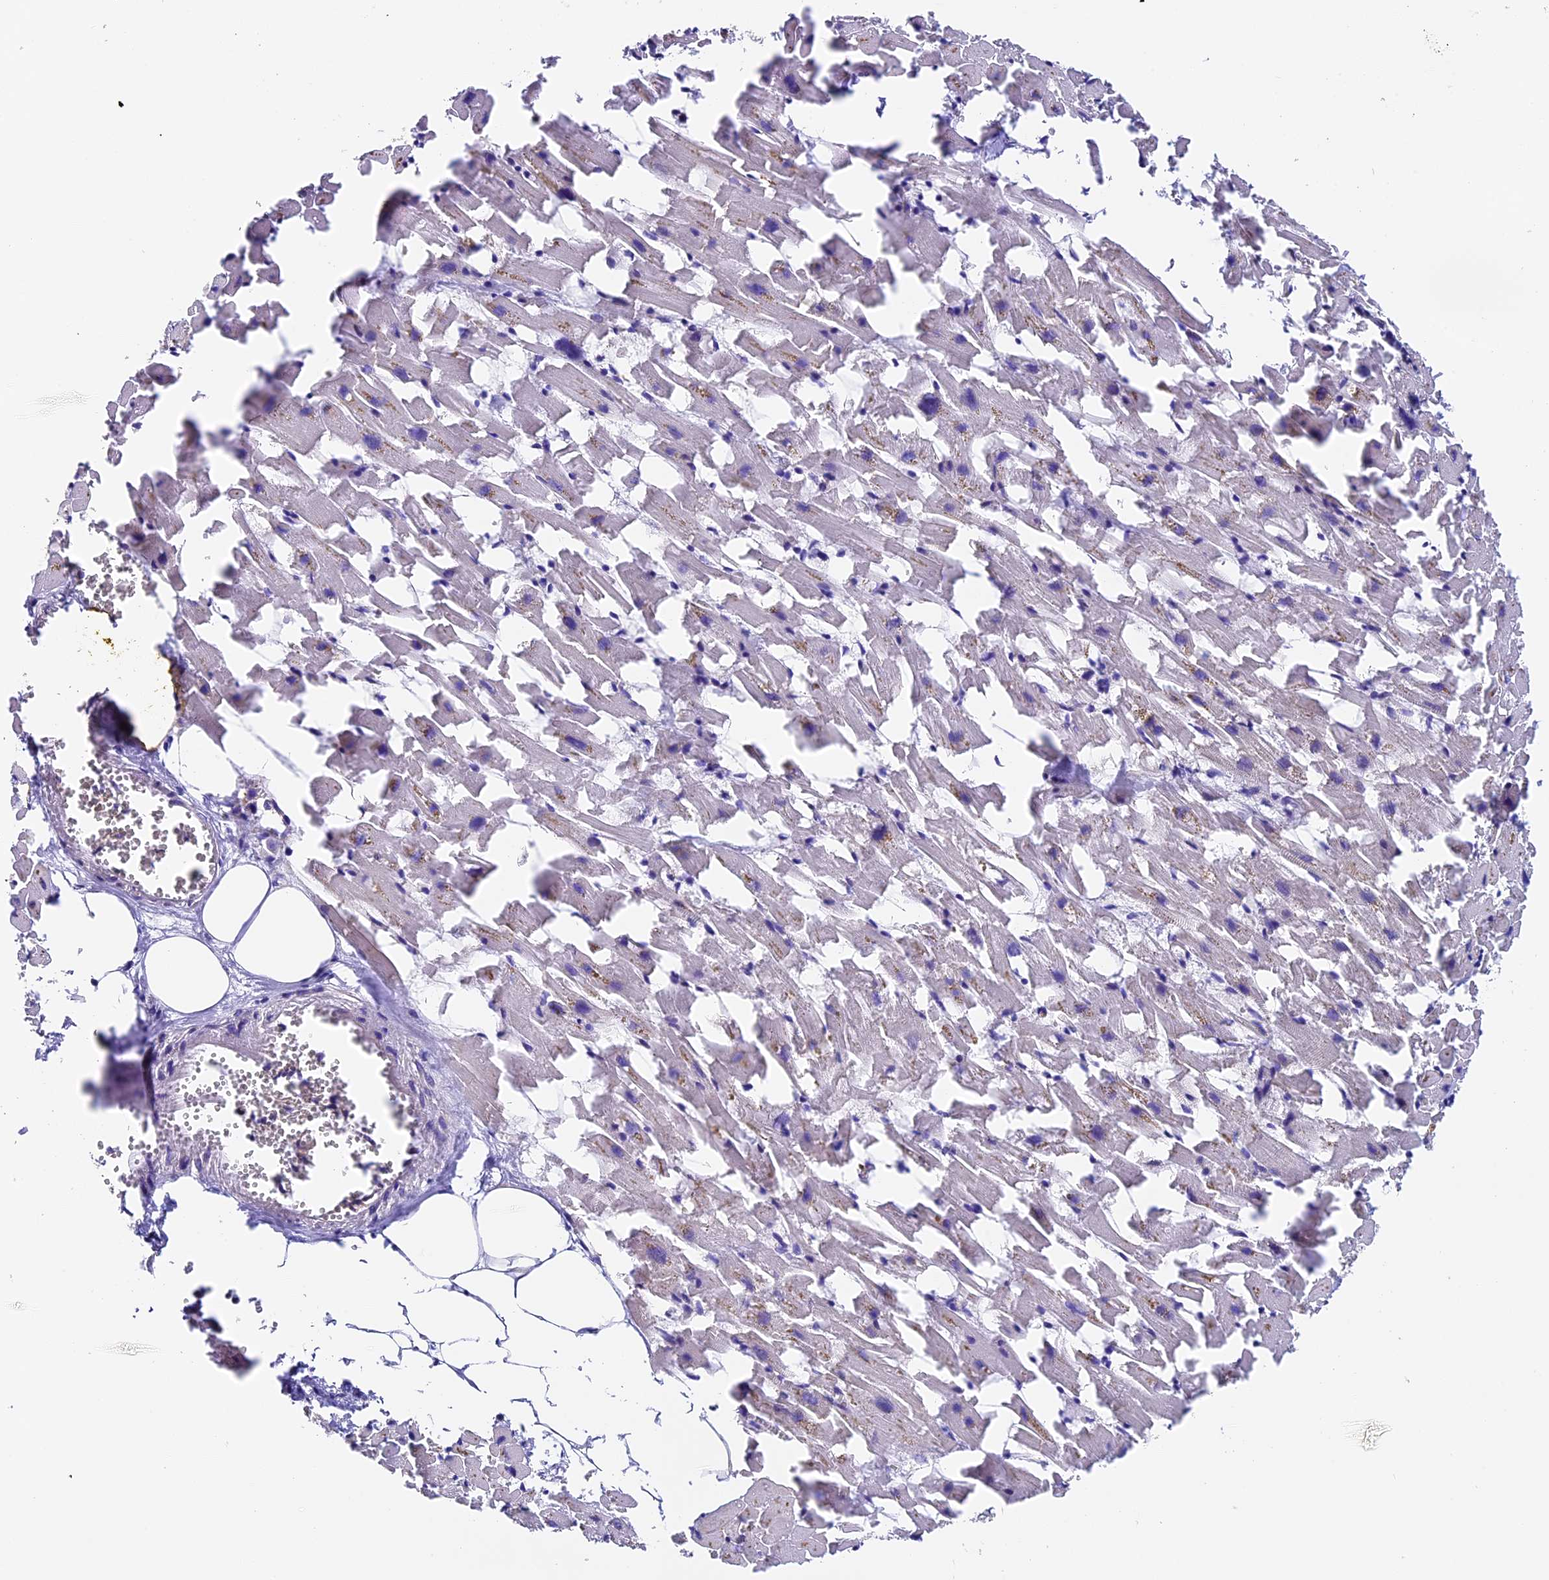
{"staining": {"intensity": "moderate", "quantity": "25%-75%", "location": "cytoplasmic/membranous"}, "tissue": "heart muscle", "cell_type": "Cardiomyocytes", "image_type": "normal", "snomed": [{"axis": "morphology", "description": "Normal tissue, NOS"}, {"axis": "topography", "description": "Heart"}], "caption": "About 25%-75% of cardiomyocytes in normal human heart muscle display moderate cytoplasmic/membranous protein staining as visualized by brown immunohistochemical staining.", "gene": "COMTD1", "patient": {"sex": "female", "age": 64}}